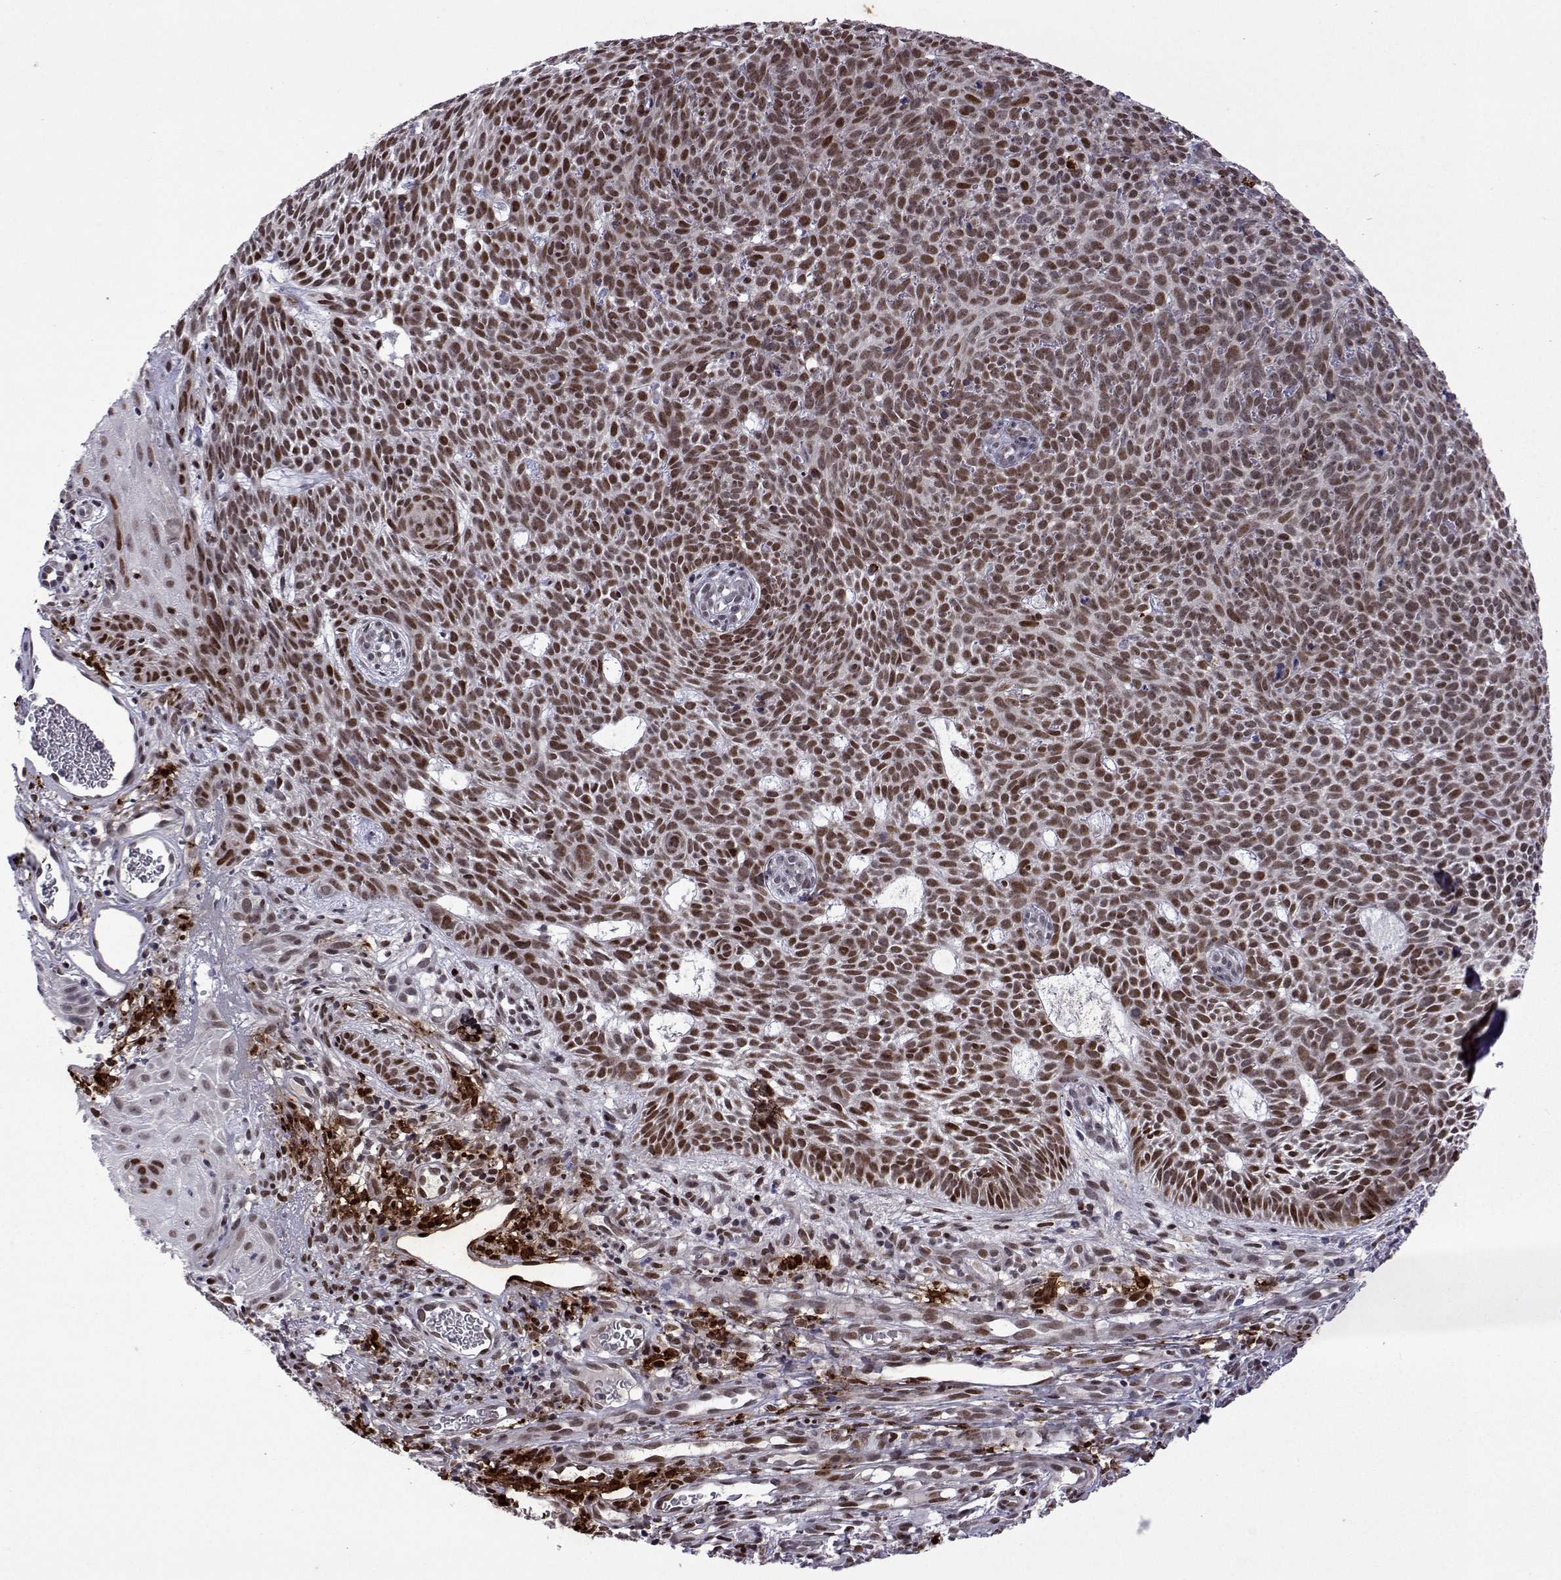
{"staining": {"intensity": "moderate", "quantity": ">75%", "location": "nuclear"}, "tissue": "skin cancer", "cell_type": "Tumor cells", "image_type": "cancer", "snomed": [{"axis": "morphology", "description": "Basal cell carcinoma"}, {"axis": "topography", "description": "Skin"}], "caption": "Human skin basal cell carcinoma stained with a protein marker exhibits moderate staining in tumor cells.", "gene": "EFCAB3", "patient": {"sex": "male", "age": 59}}